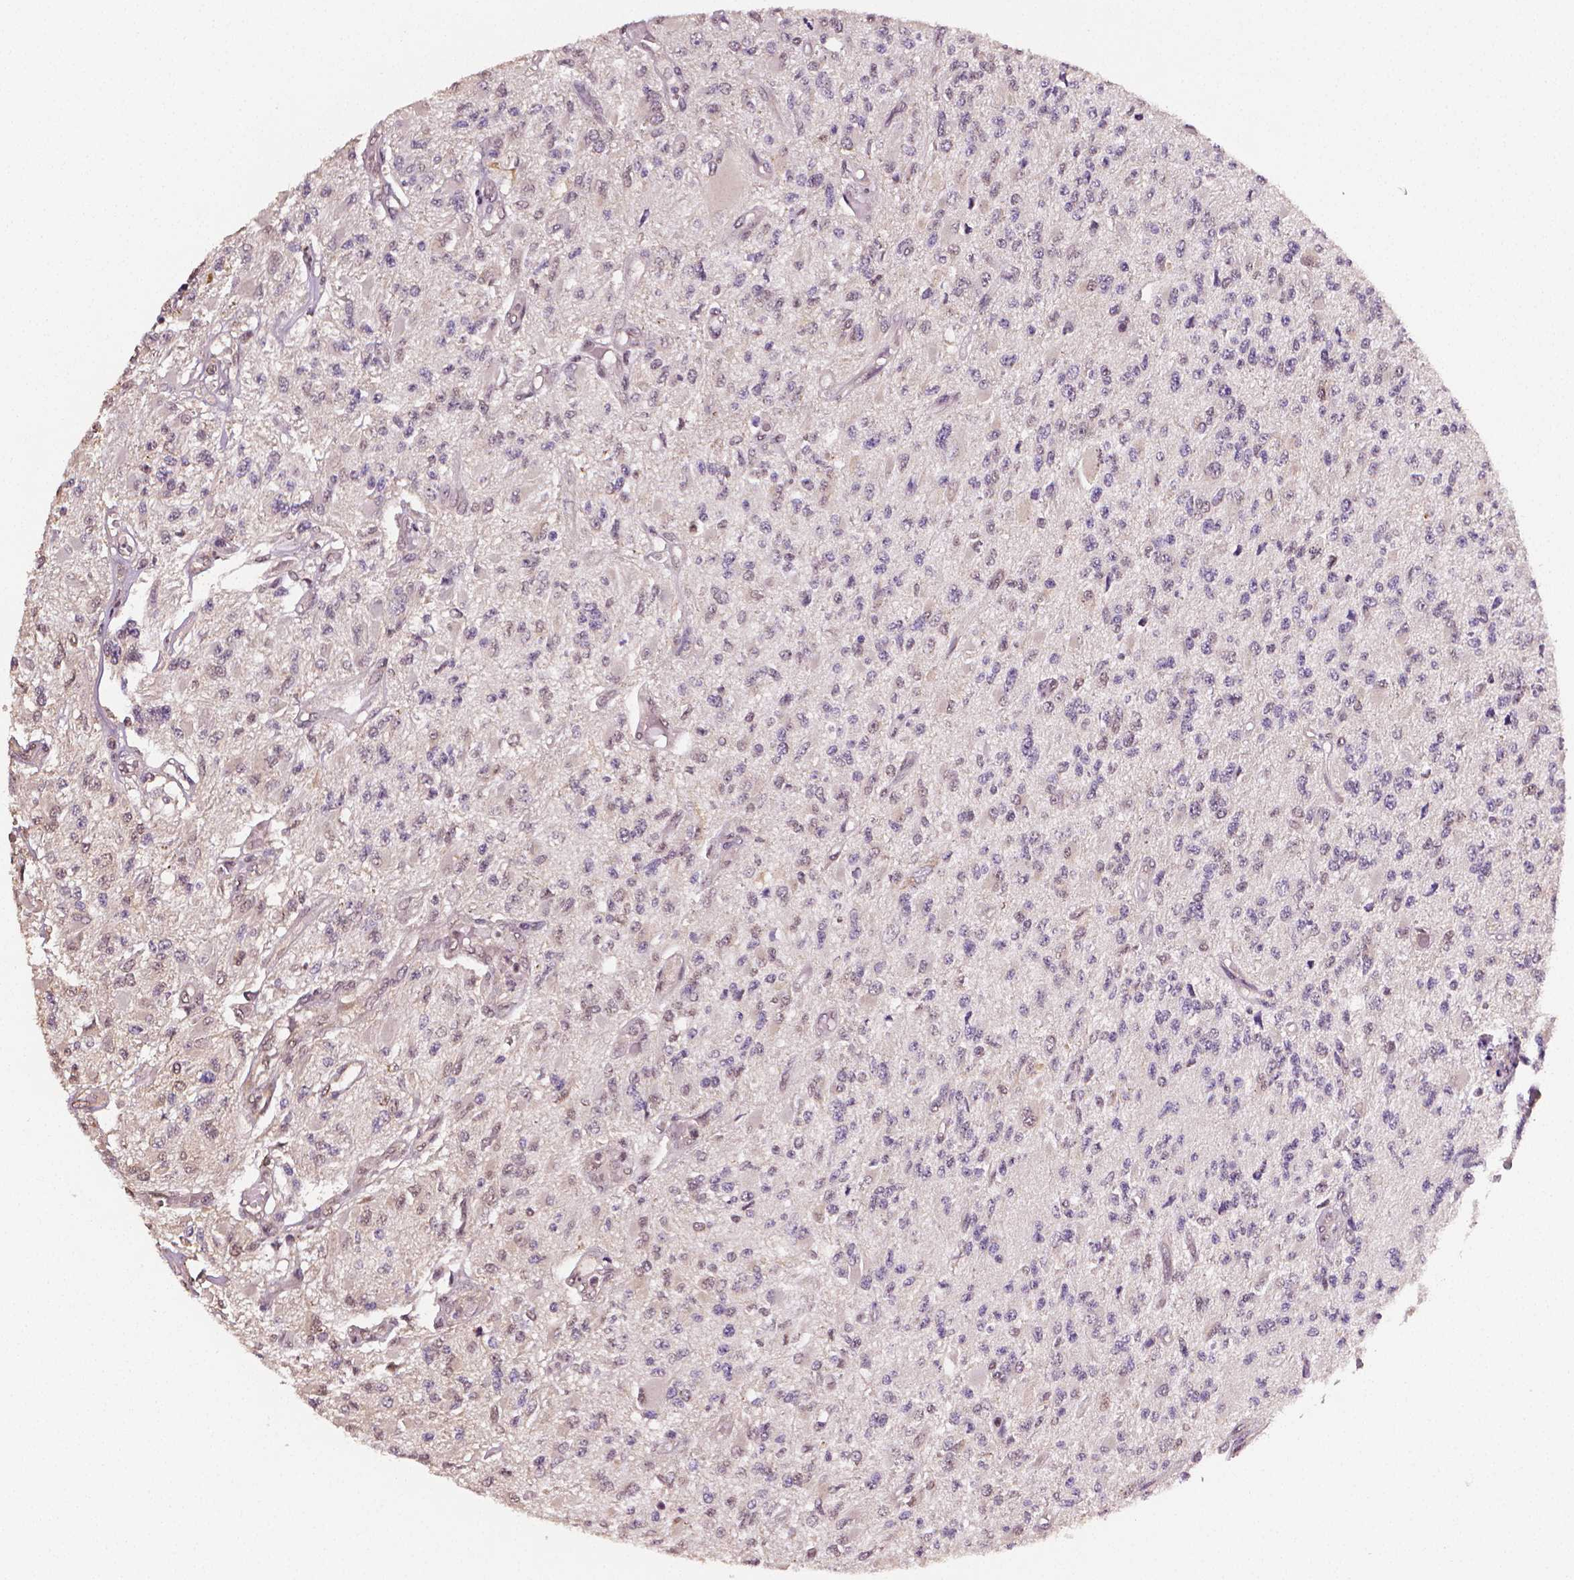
{"staining": {"intensity": "negative", "quantity": "none", "location": "none"}, "tissue": "glioma", "cell_type": "Tumor cells", "image_type": "cancer", "snomed": [{"axis": "morphology", "description": "Glioma, malignant, High grade"}, {"axis": "topography", "description": "Brain"}], "caption": "High magnification brightfield microscopy of glioma stained with DAB (brown) and counterstained with hematoxylin (blue): tumor cells show no significant expression. (DAB (3,3'-diaminobenzidine) immunohistochemistry (IHC), high magnification).", "gene": "STAT3", "patient": {"sex": "female", "age": 63}}